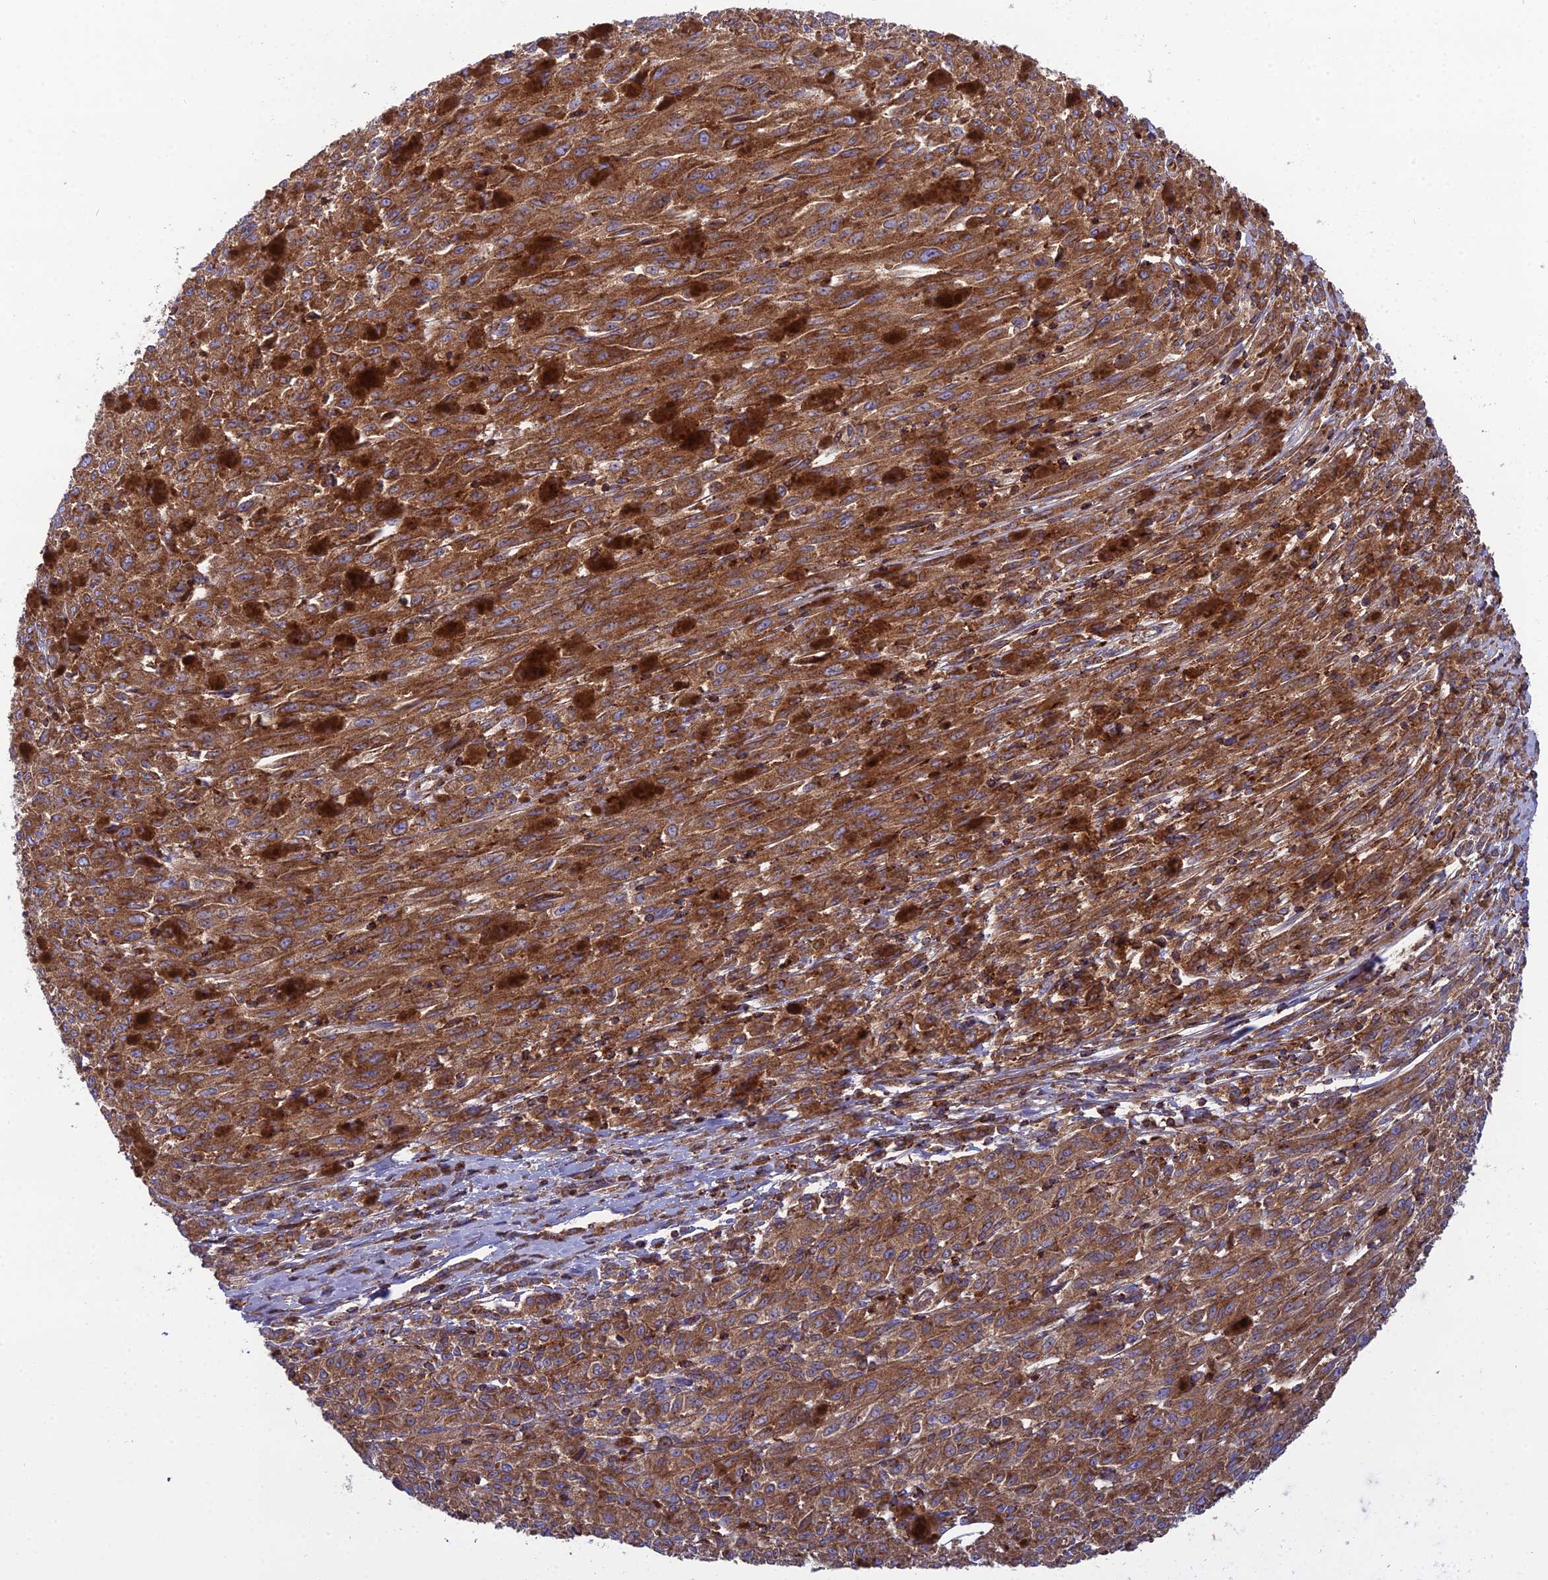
{"staining": {"intensity": "moderate", "quantity": ">75%", "location": "cytoplasmic/membranous"}, "tissue": "melanoma", "cell_type": "Tumor cells", "image_type": "cancer", "snomed": [{"axis": "morphology", "description": "Malignant melanoma, NOS"}, {"axis": "topography", "description": "Skin"}], "caption": "Human malignant melanoma stained with a brown dye displays moderate cytoplasmic/membranous positive expression in approximately >75% of tumor cells.", "gene": "LNPEP", "patient": {"sex": "female", "age": 52}}